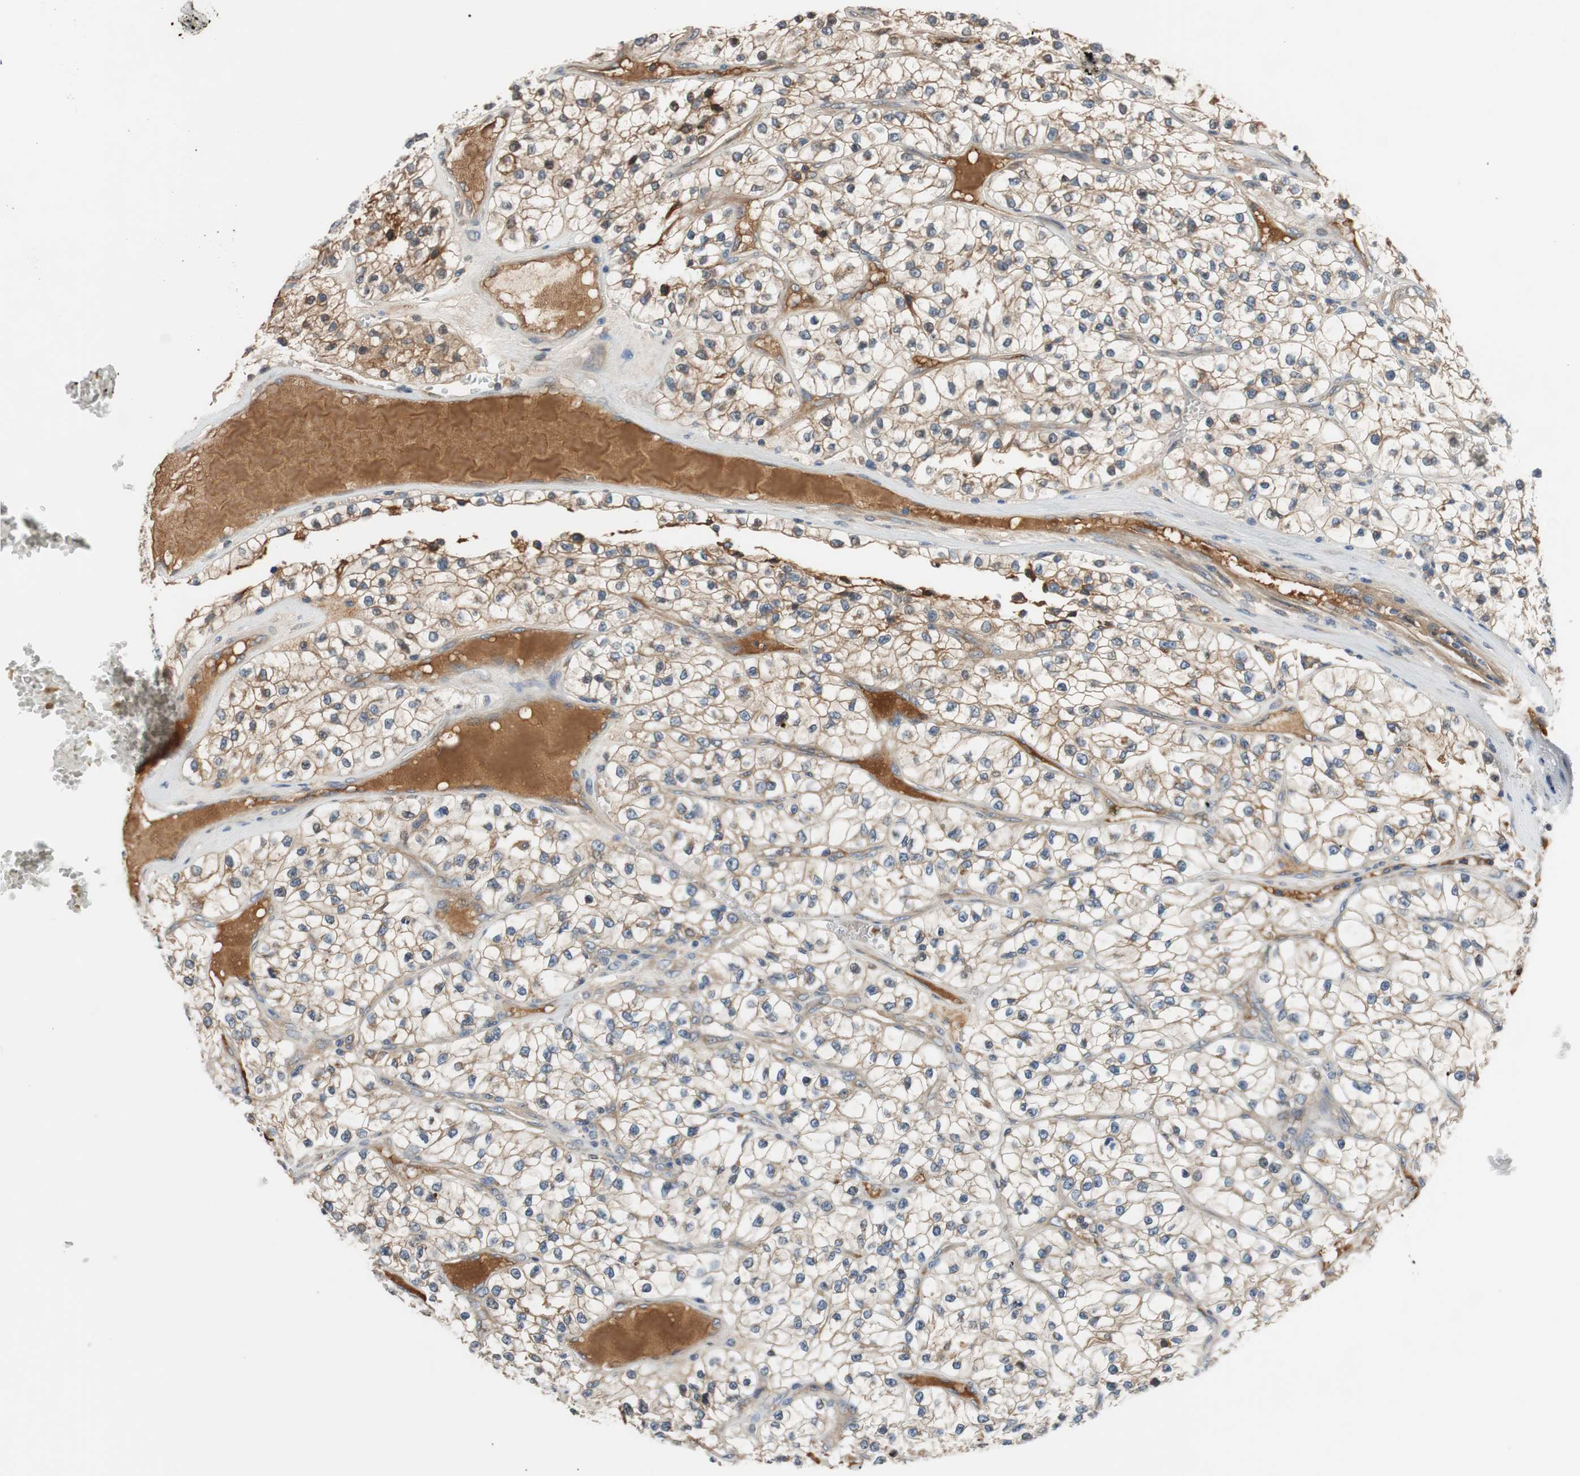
{"staining": {"intensity": "weak", "quantity": "25%-75%", "location": "cytoplasmic/membranous"}, "tissue": "renal cancer", "cell_type": "Tumor cells", "image_type": "cancer", "snomed": [{"axis": "morphology", "description": "Adenocarcinoma, NOS"}, {"axis": "topography", "description": "Kidney"}], "caption": "Adenocarcinoma (renal) stained with a protein marker reveals weak staining in tumor cells.", "gene": "C4A", "patient": {"sex": "female", "age": 57}}